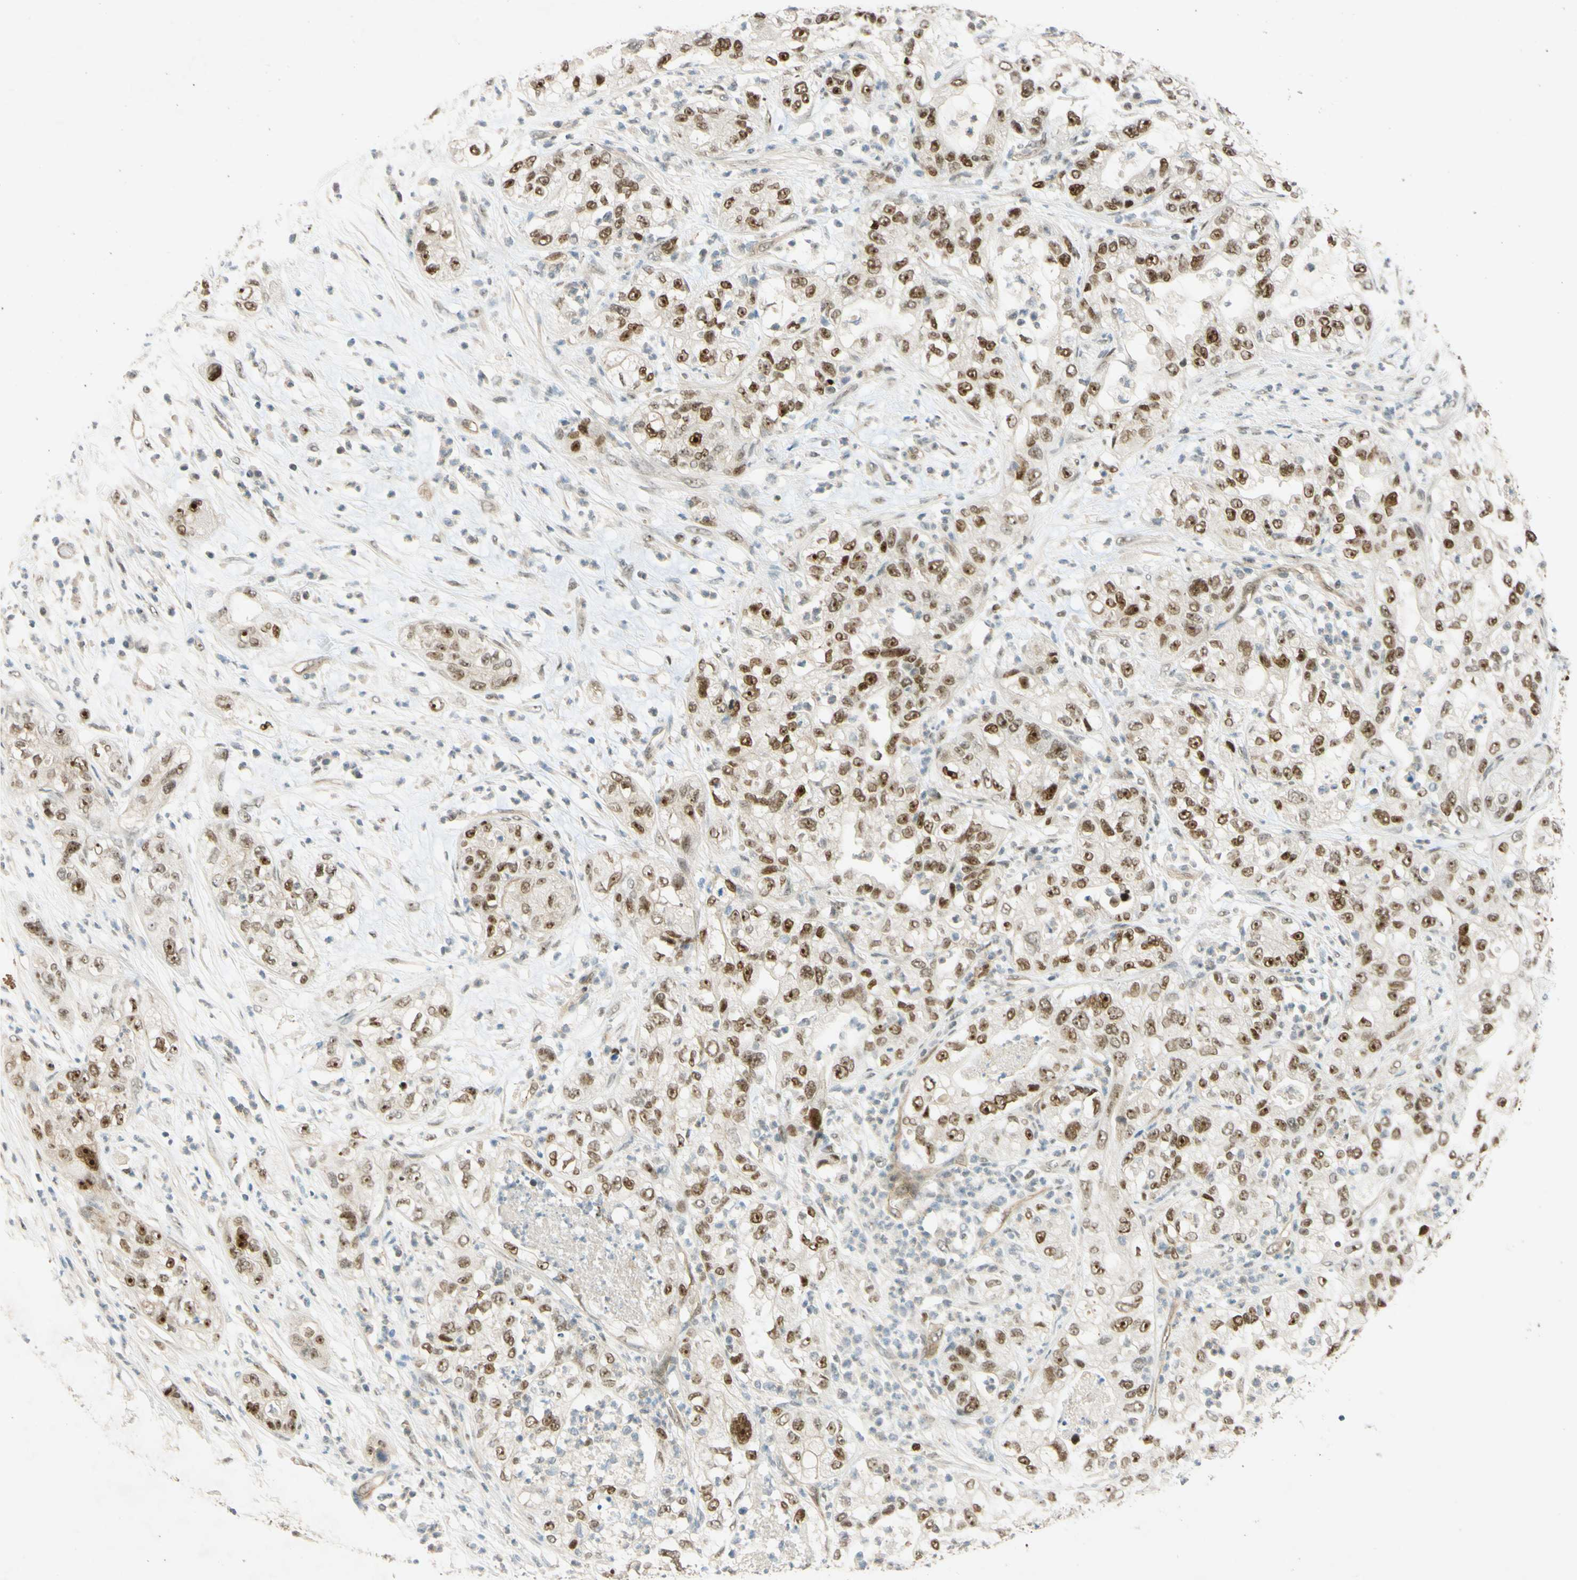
{"staining": {"intensity": "strong", "quantity": ">75%", "location": "nuclear"}, "tissue": "pancreatic cancer", "cell_type": "Tumor cells", "image_type": "cancer", "snomed": [{"axis": "morphology", "description": "Adenocarcinoma, NOS"}, {"axis": "topography", "description": "Pancreas"}], "caption": "This image shows immunohistochemistry staining of human pancreatic adenocarcinoma, with high strong nuclear positivity in about >75% of tumor cells.", "gene": "POLB", "patient": {"sex": "female", "age": 78}}